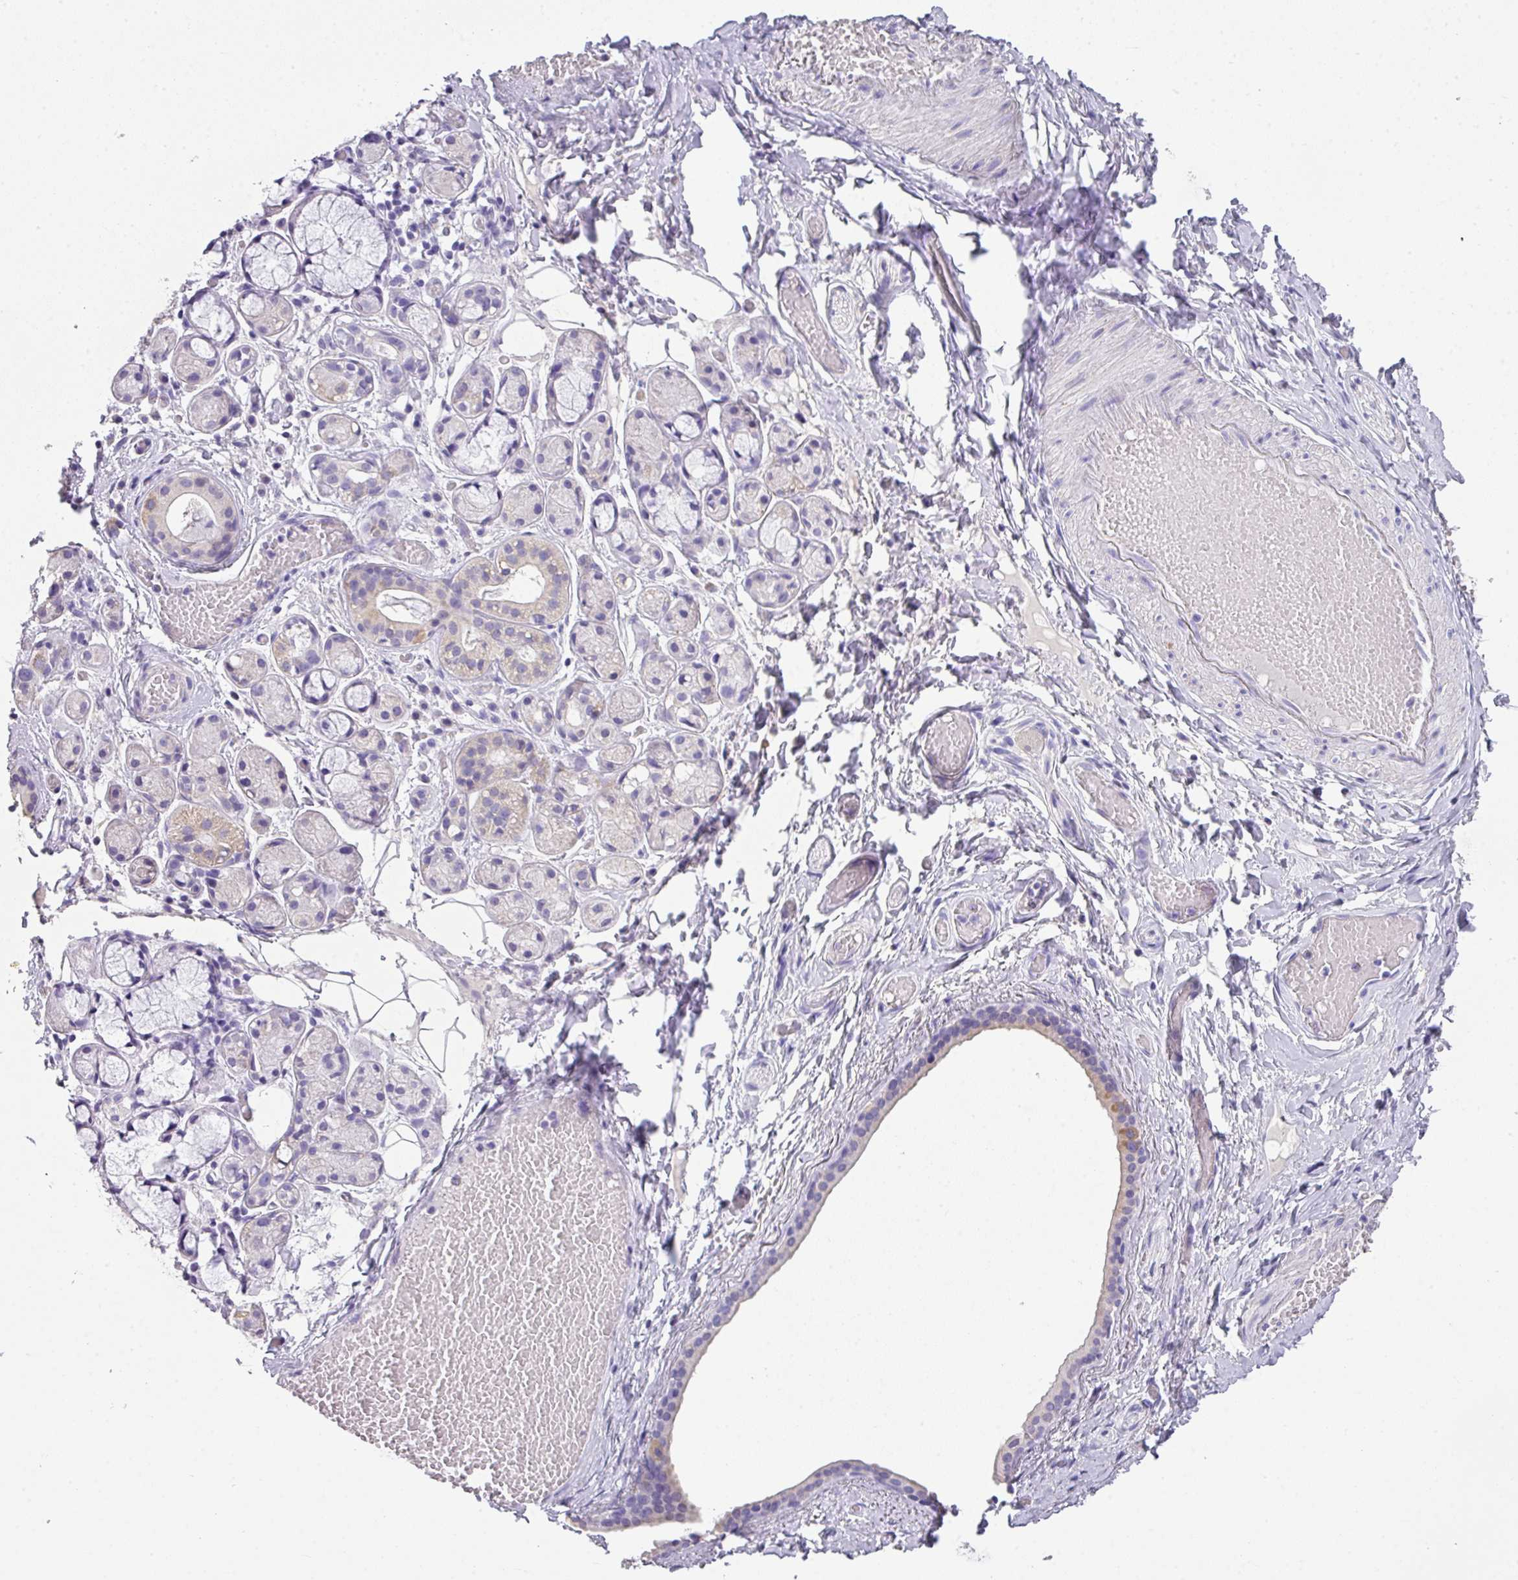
{"staining": {"intensity": "weak", "quantity": "<25%", "location": "cytoplasmic/membranous"}, "tissue": "salivary gland", "cell_type": "Glandular cells", "image_type": "normal", "snomed": [{"axis": "morphology", "description": "Normal tissue, NOS"}, {"axis": "topography", "description": "Salivary gland"}], "caption": "Glandular cells show no significant protein positivity in unremarkable salivary gland. (Stains: DAB (3,3'-diaminobenzidine) immunohistochemistry with hematoxylin counter stain, Microscopy: brightfield microscopy at high magnification).", "gene": "PALS2", "patient": {"sex": "male", "age": 82}}